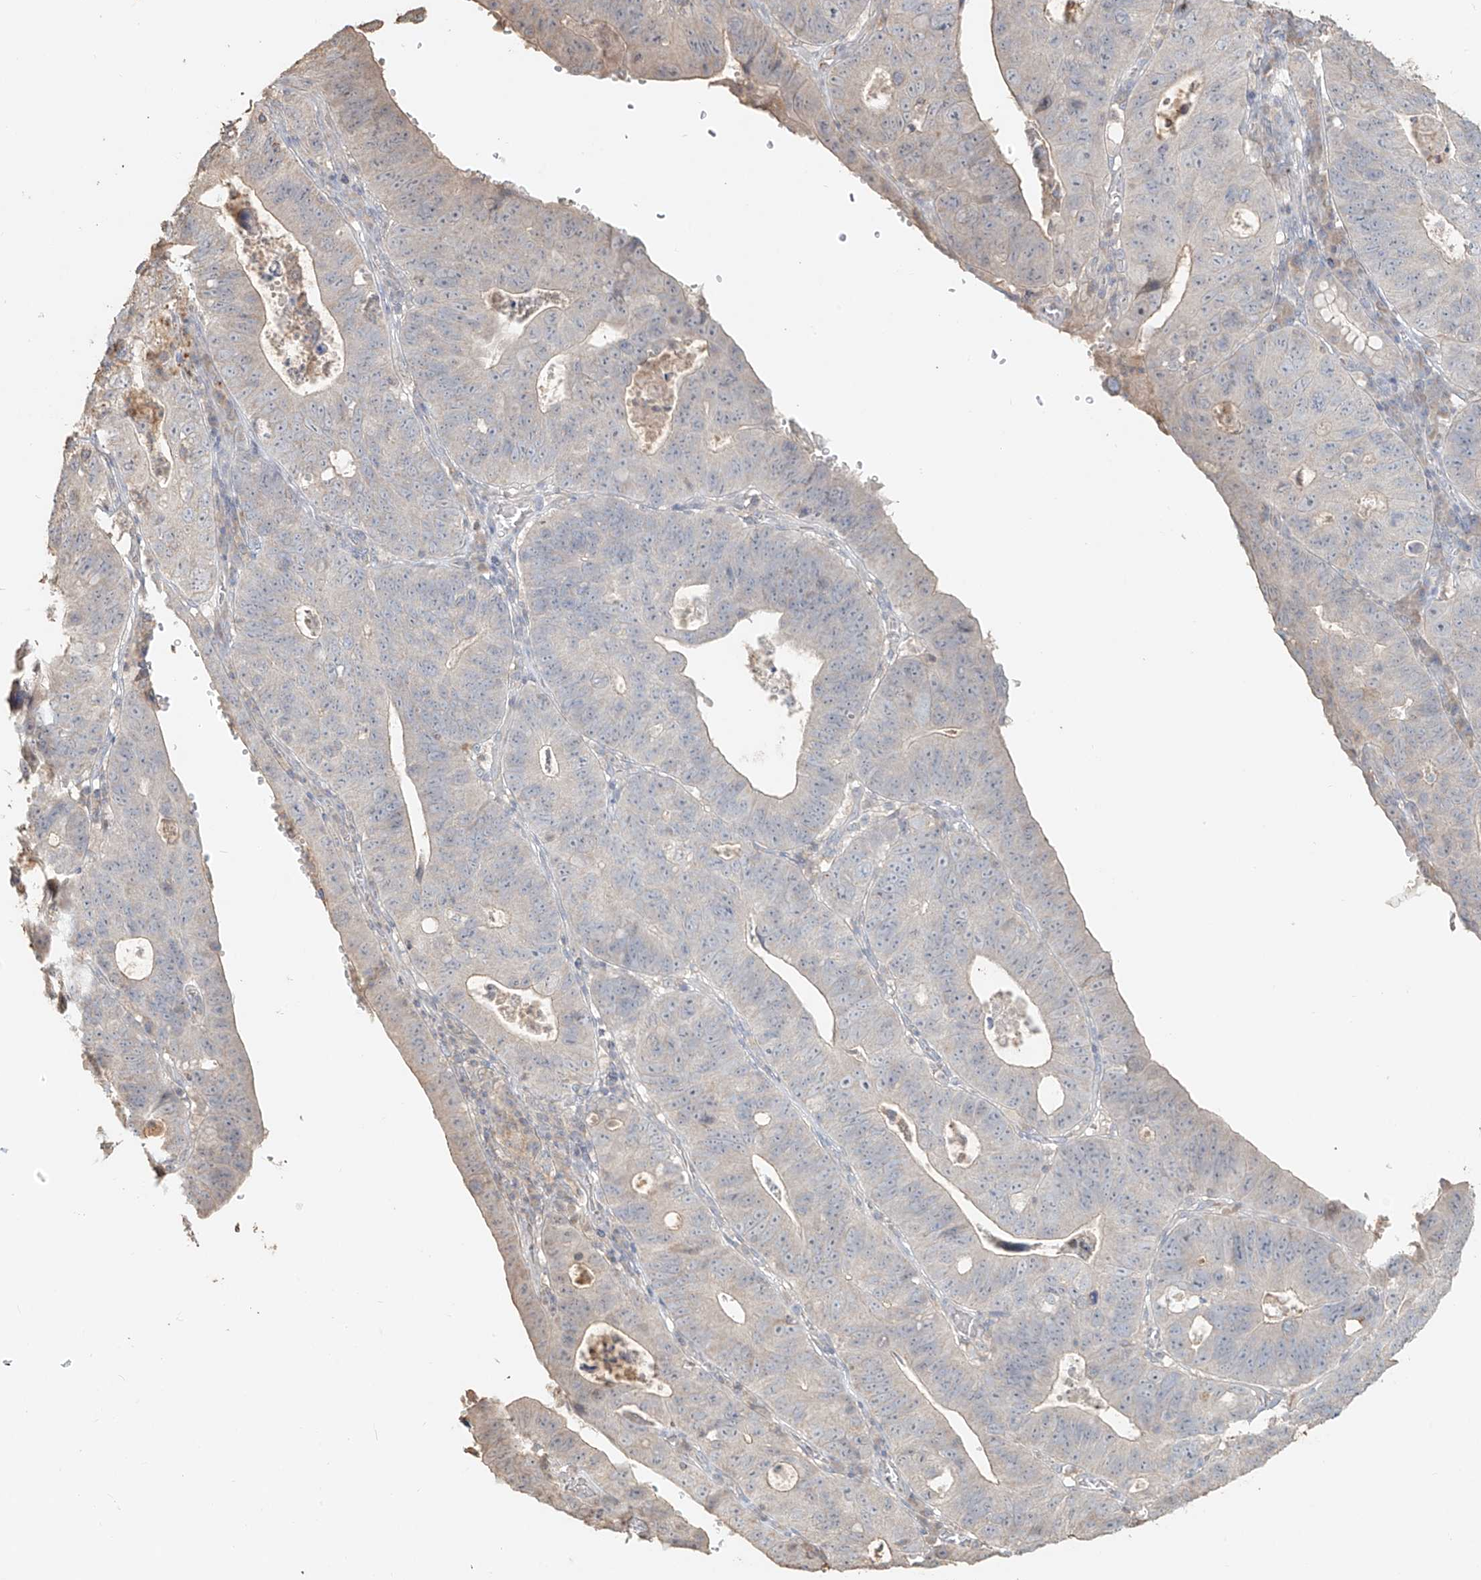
{"staining": {"intensity": "negative", "quantity": "none", "location": "none"}, "tissue": "stomach cancer", "cell_type": "Tumor cells", "image_type": "cancer", "snomed": [{"axis": "morphology", "description": "Adenocarcinoma, NOS"}, {"axis": "topography", "description": "Stomach"}], "caption": "Tumor cells show no significant expression in stomach cancer (adenocarcinoma).", "gene": "NPHS1", "patient": {"sex": "male", "age": 59}}